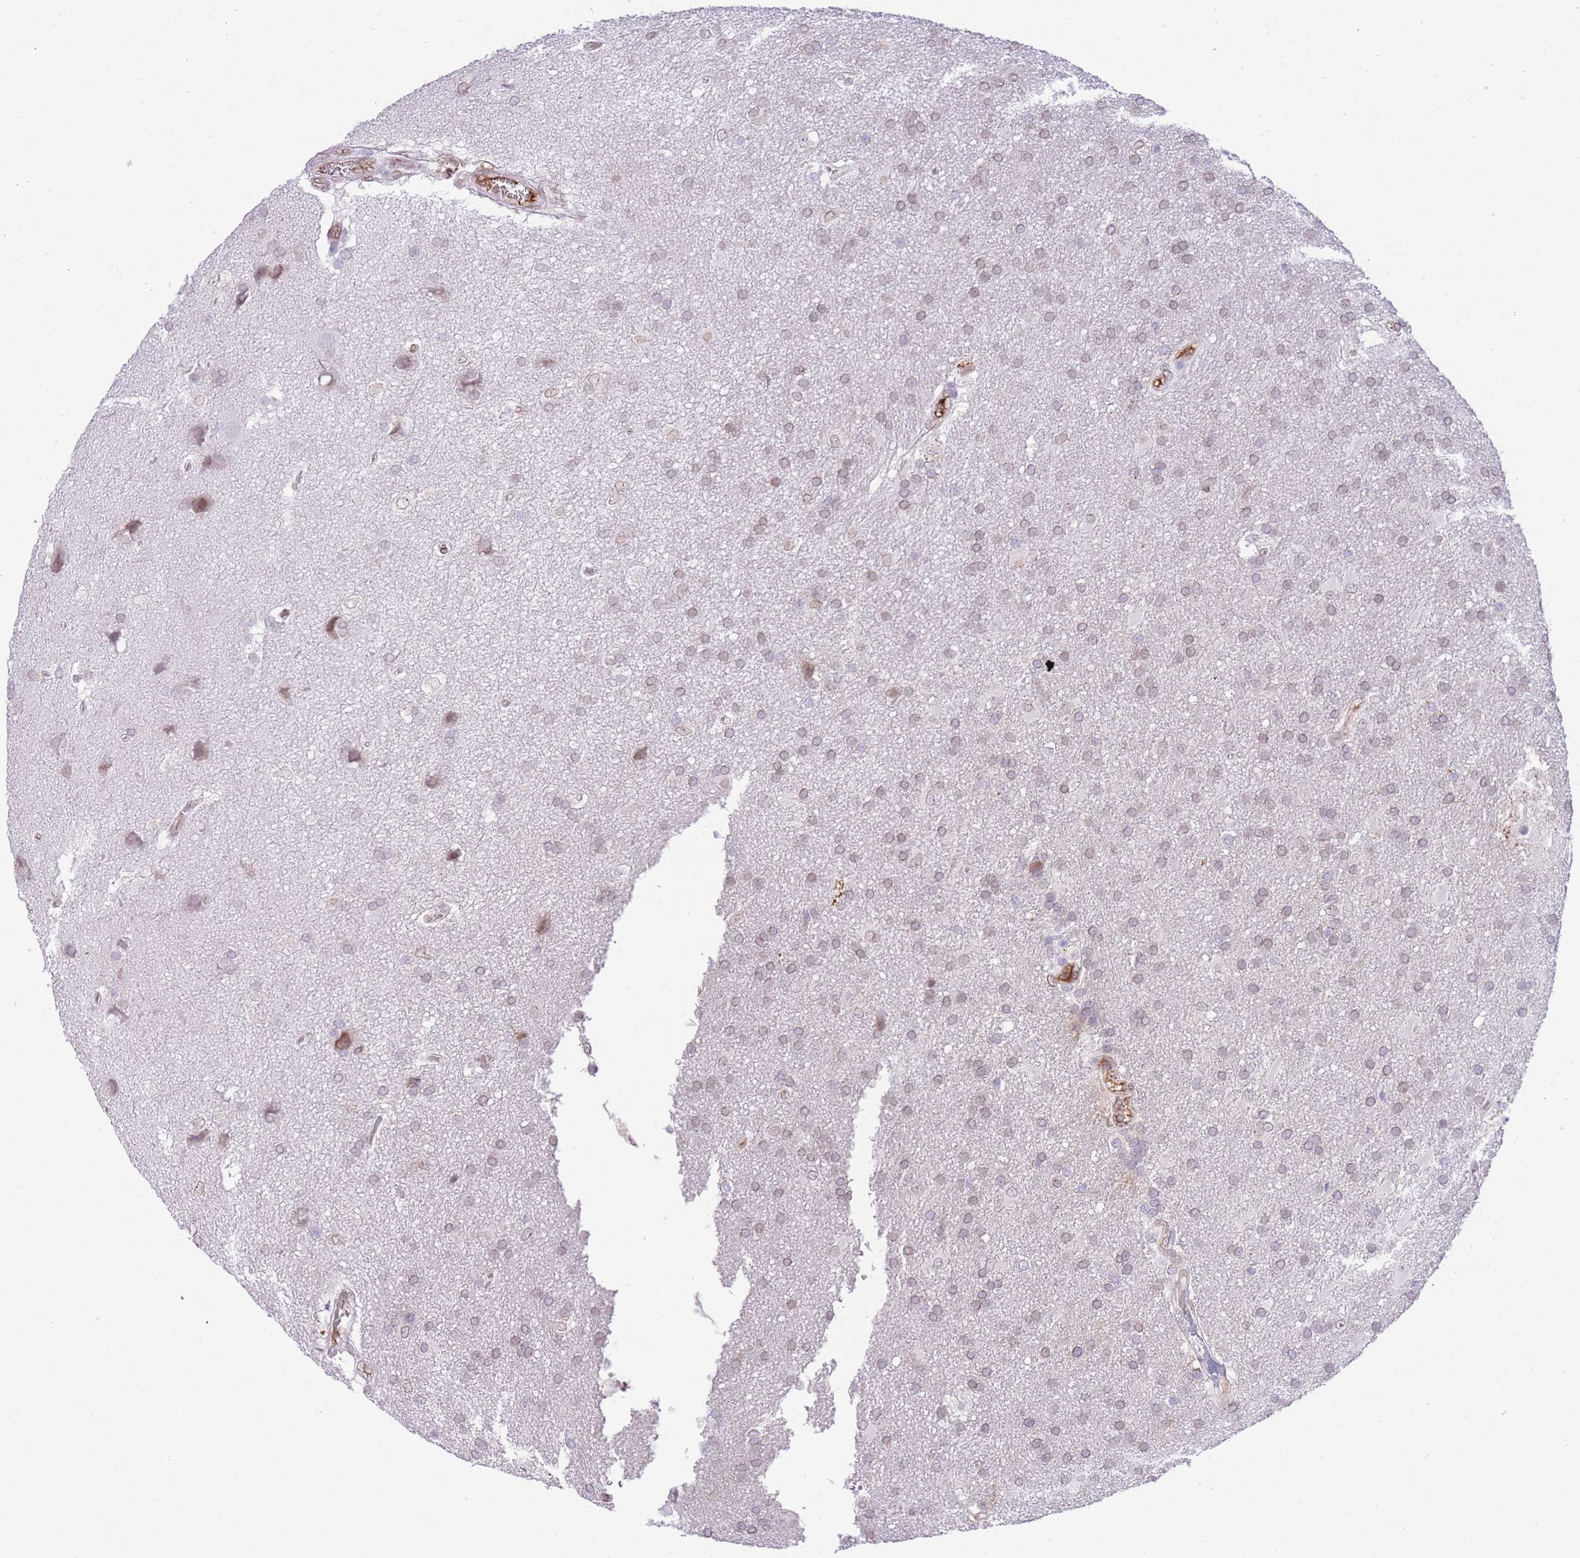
{"staining": {"intensity": "weak", "quantity": ">75%", "location": "cytoplasmic/membranous,nuclear"}, "tissue": "glioma", "cell_type": "Tumor cells", "image_type": "cancer", "snomed": [{"axis": "morphology", "description": "Glioma, malignant, Low grade"}, {"axis": "topography", "description": "Brain"}], "caption": "IHC (DAB) staining of human malignant glioma (low-grade) reveals weak cytoplasmic/membranous and nuclear protein staining in approximately >75% of tumor cells.", "gene": "OR10AD1", "patient": {"sex": "male", "age": 66}}